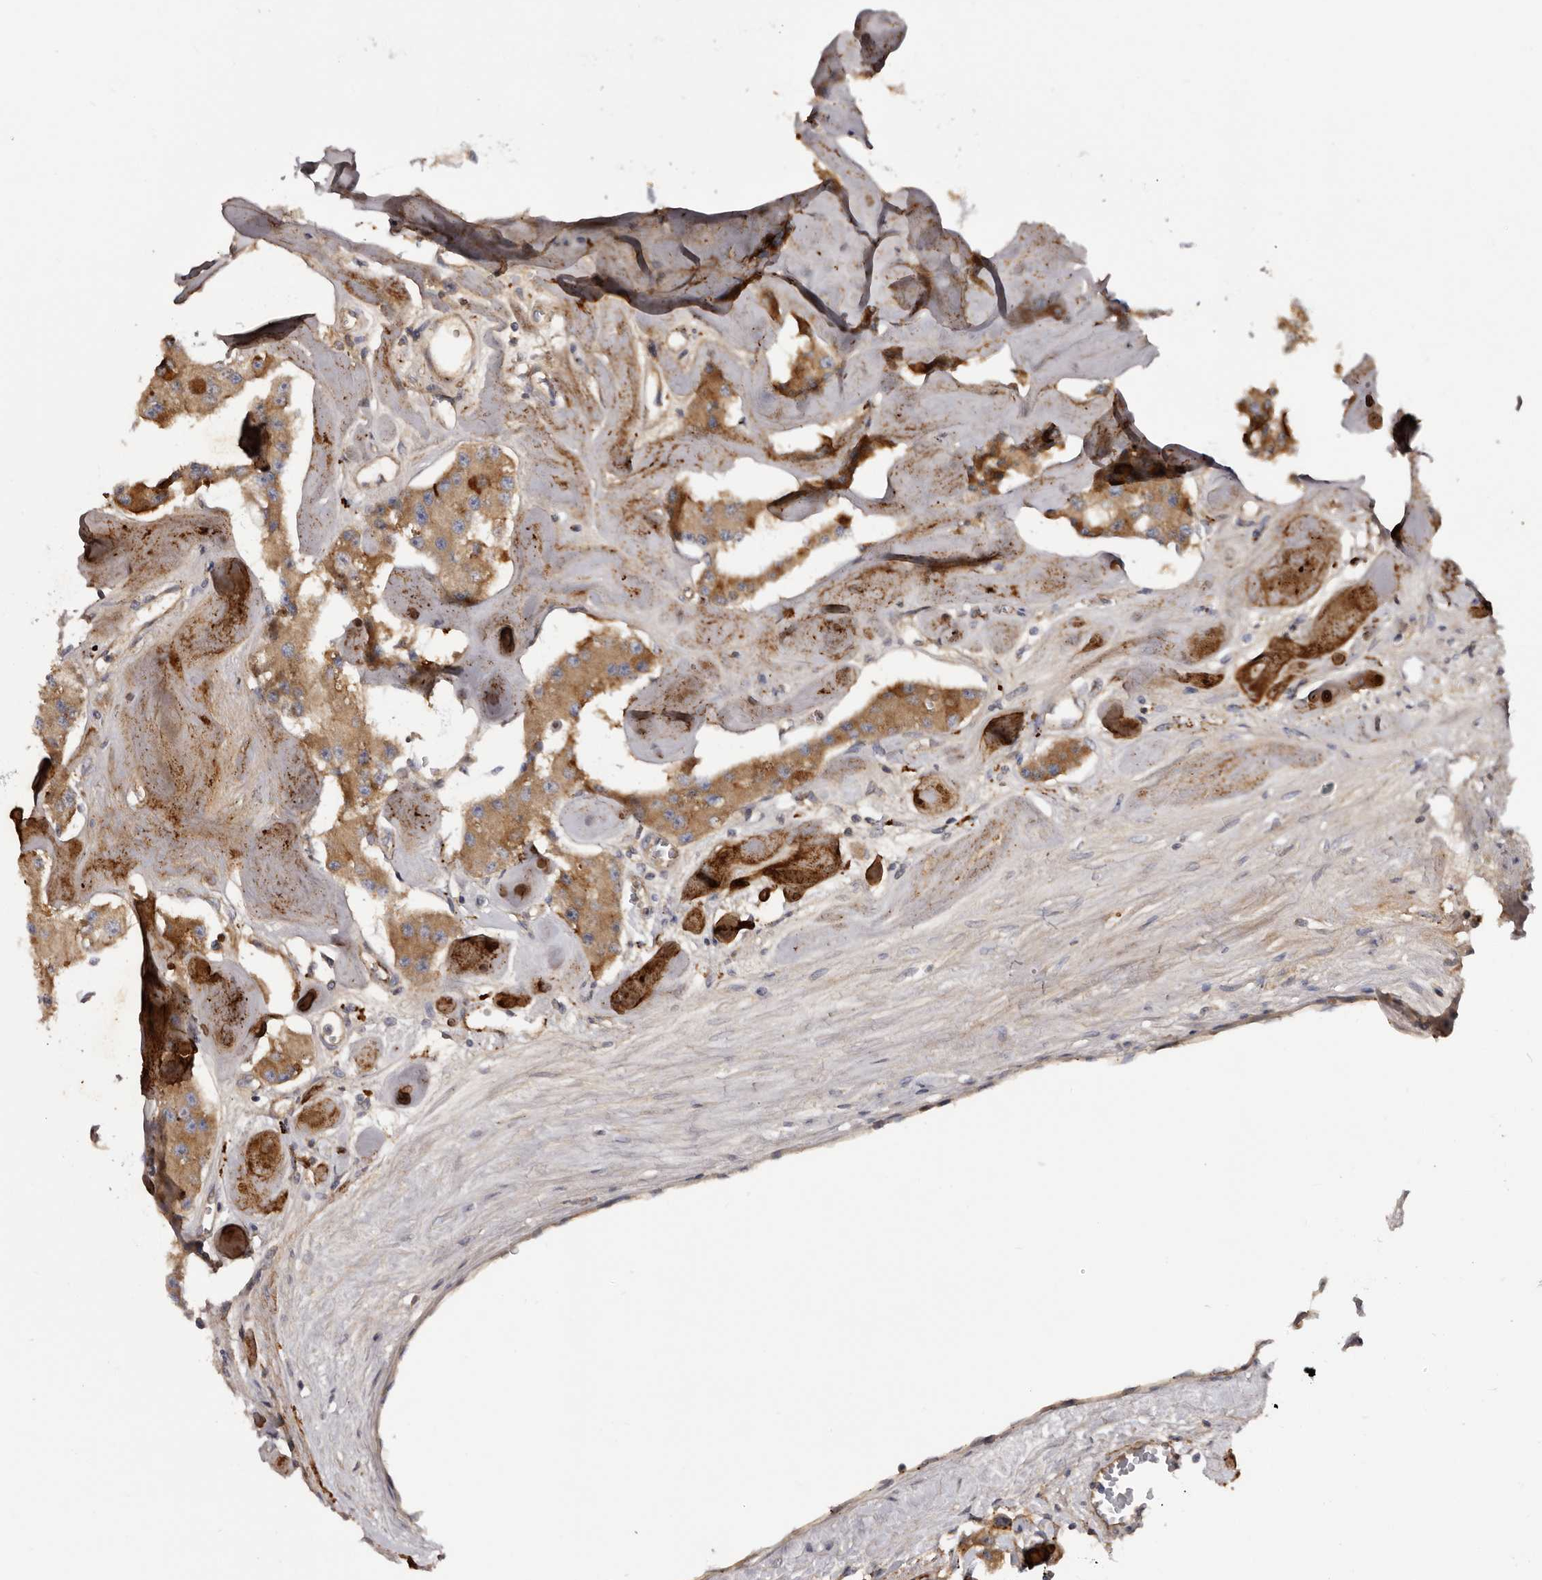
{"staining": {"intensity": "moderate", "quantity": ">75%", "location": "cytoplasmic/membranous"}, "tissue": "carcinoid", "cell_type": "Tumor cells", "image_type": "cancer", "snomed": [{"axis": "morphology", "description": "Carcinoid, malignant, NOS"}, {"axis": "topography", "description": "Pancreas"}], "caption": "High-power microscopy captured an IHC photomicrograph of carcinoid, revealing moderate cytoplasmic/membranous staining in approximately >75% of tumor cells.", "gene": "INKA2", "patient": {"sex": "male", "age": 41}}